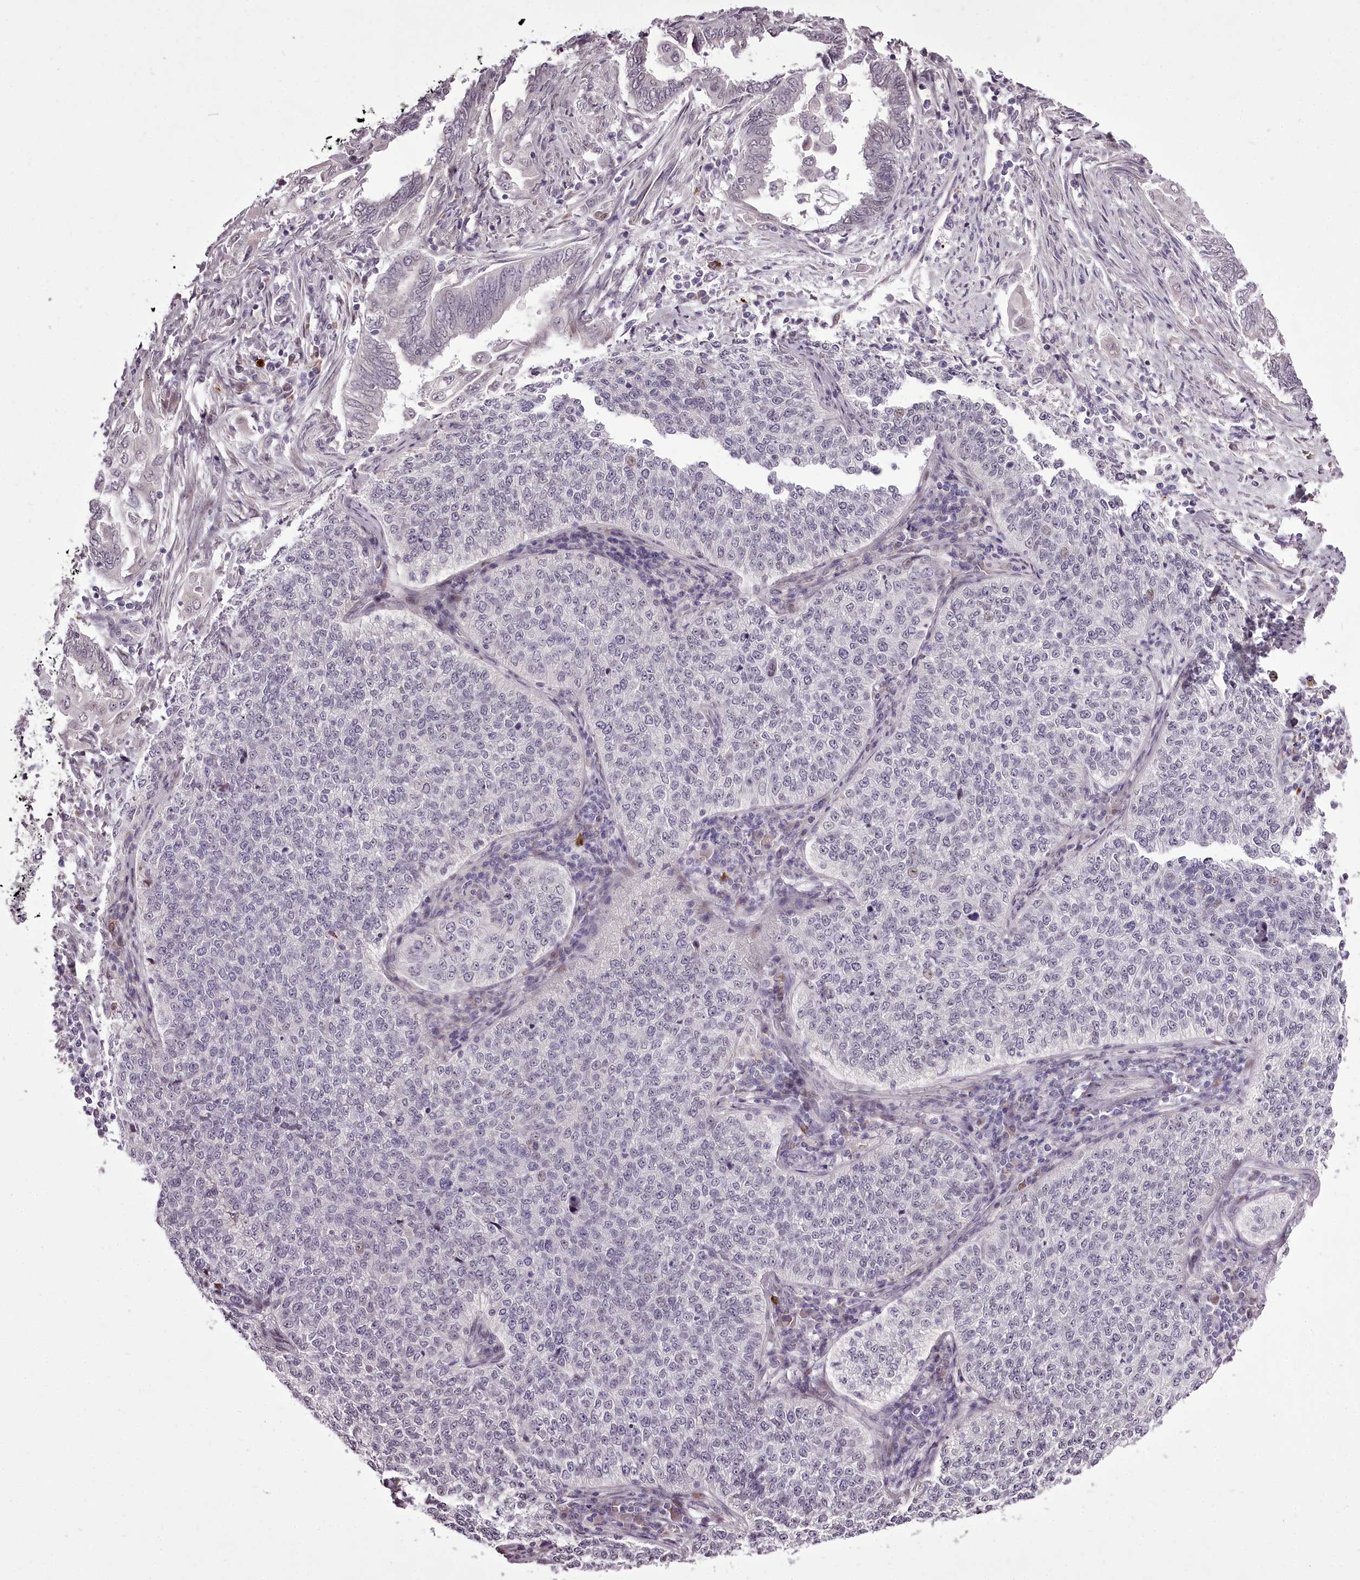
{"staining": {"intensity": "weak", "quantity": "<25%", "location": "nuclear"}, "tissue": "cervical cancer", "cell_type": "Tumor cells", "image_type": "cancer", "snomed": [{"axis": "morphology", "description": "Squamous cell carcinoma, NOS"}, {"axis": "topography", "description": "Cervix"}], "caption": "Cervical cancer was stained to show a protein in brown. There is no significant staining in tumor cells.", "gene": "C1orf56", "patient": {"sex": "female", "age": 35}}